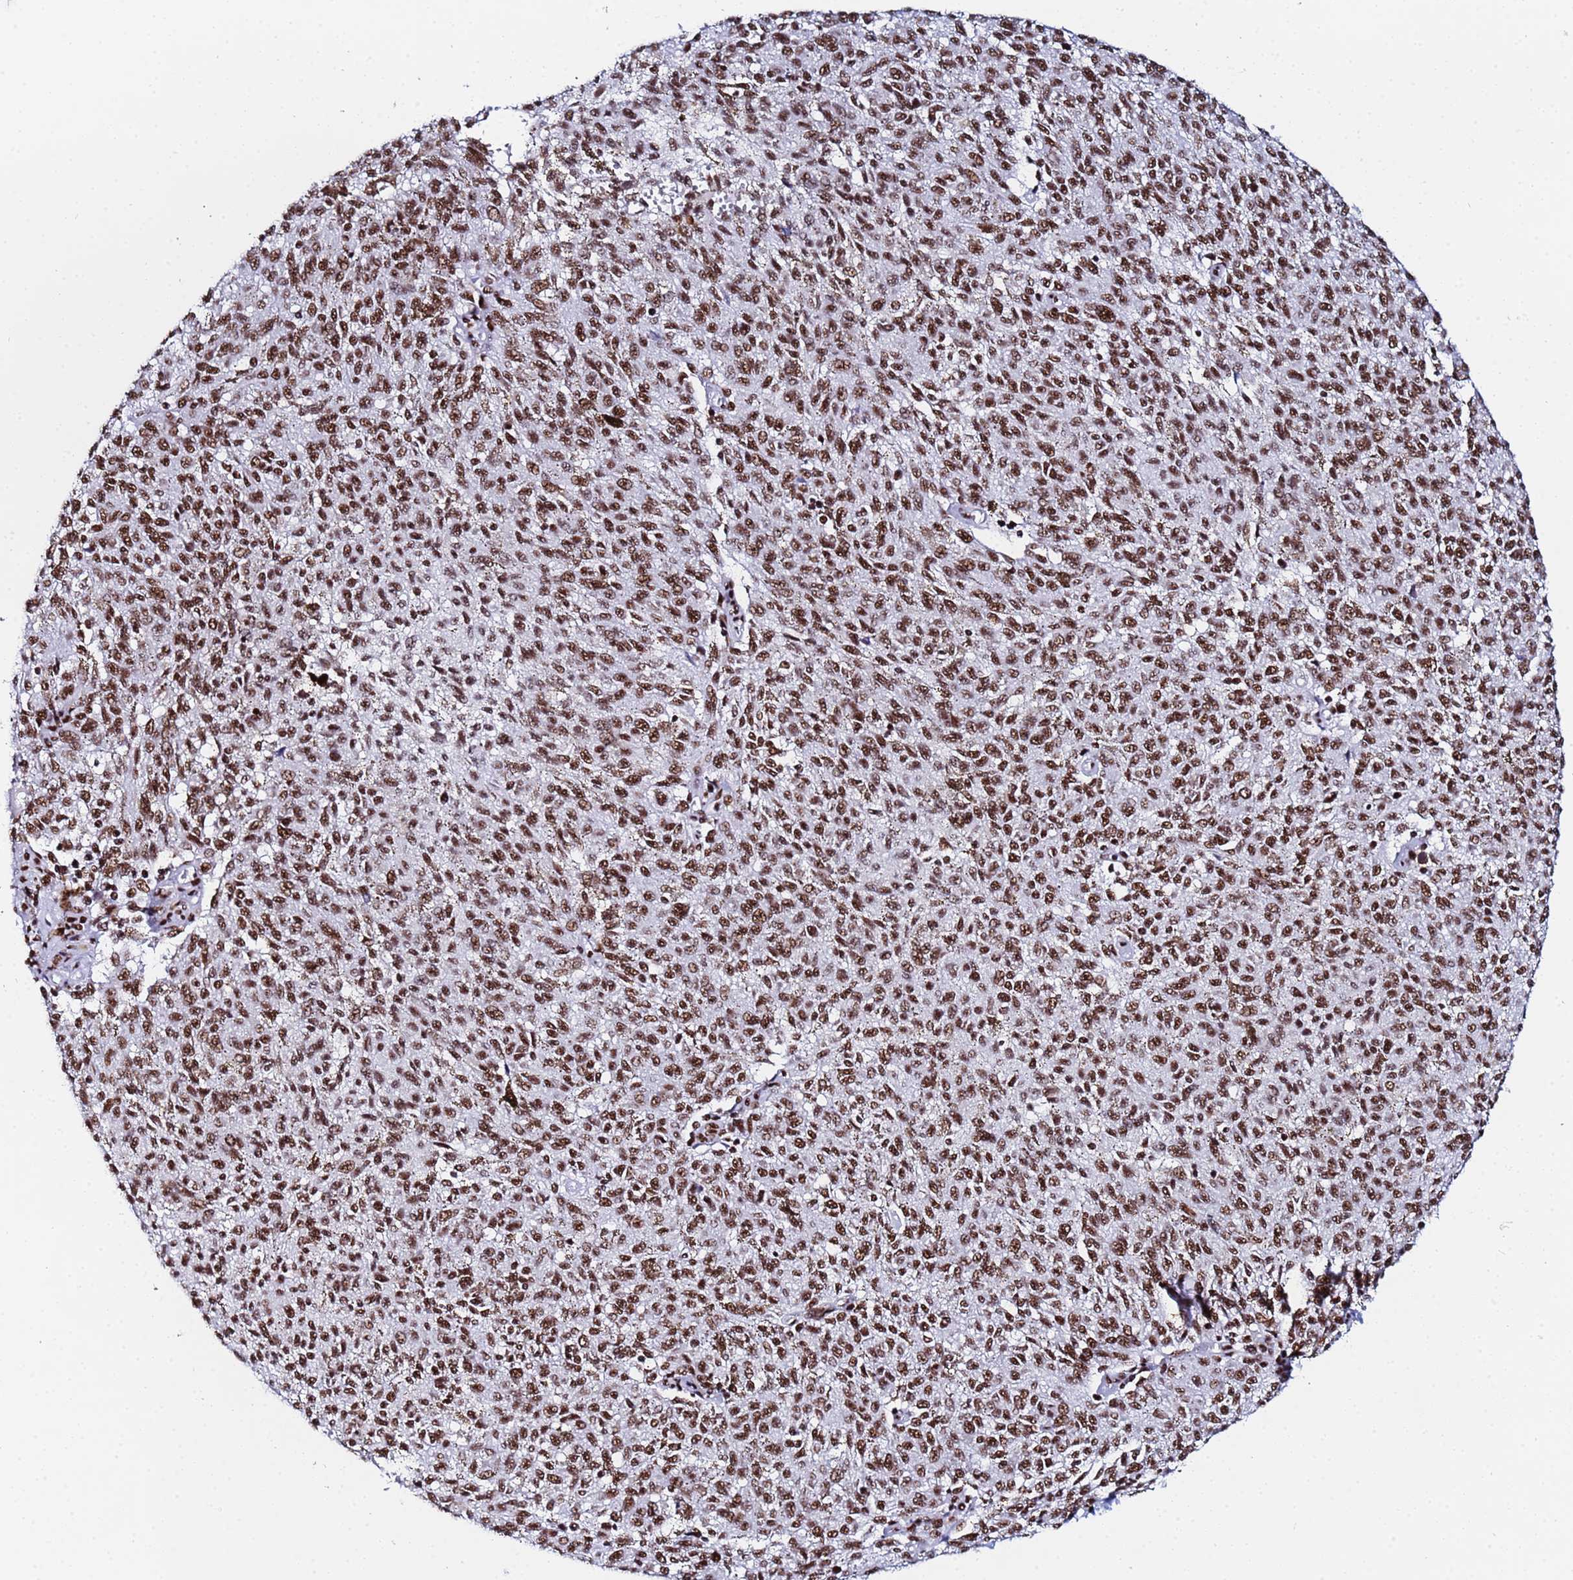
{"staining": {"intensity": "strong", "quantity": ">75%", "location": "nuclear"}, "tissue": "melanoma", "cell_type": "Tumor cells", "image_type": "cancer", "snomed": [{"axis": "morphology", "description": "Malignant melanoma, NOS"}, {"axis": "topography", "description": "Skin"}], "caption": "An image of malignant melanoma stained for a protein demonstrates strong nuclear brown staining in tumor cells.", "gene": "SNRPA1", "patient": {"sex": "female", "age": 72}}